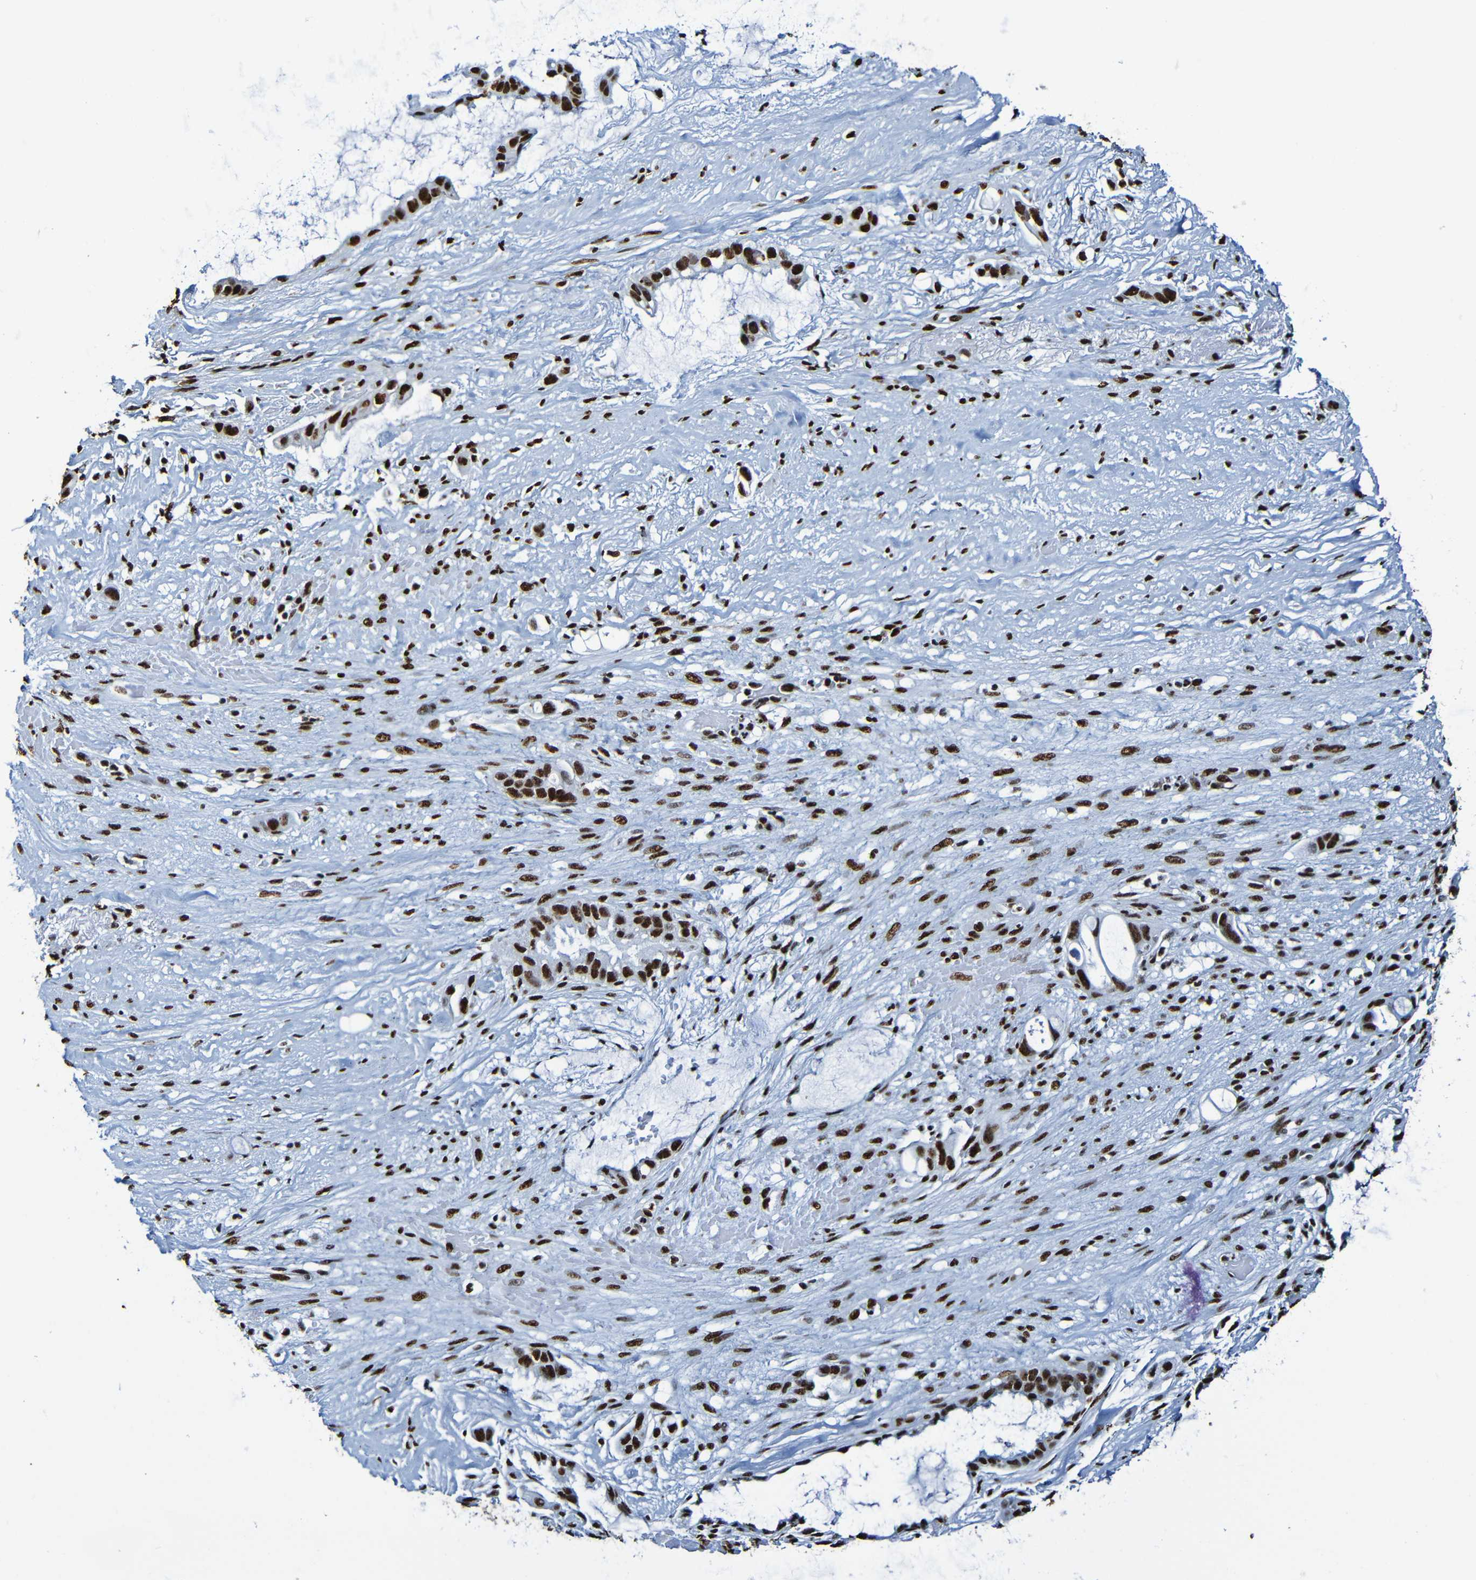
{"staining": {"intensity": "strong", "quantity": ">75%", "location": "nuclear"}, "tissue": "liver cancer", "cell_type": "Tumor cells", "image_type": "cancer", "snomed": [{"axis": "morphology", "description": "Cholangiocarcinoma"}, {"axis": "topography", "description": "Liver"}], "caption": "Immunohistochemistry micrograph of human liver cancer stained for a protein (brown), which shows high levels of strong nuclear staining in approximately >75% of tumor cells.", "gene": "SRSF3", "patient": {"sex": "female", "age": 65}}